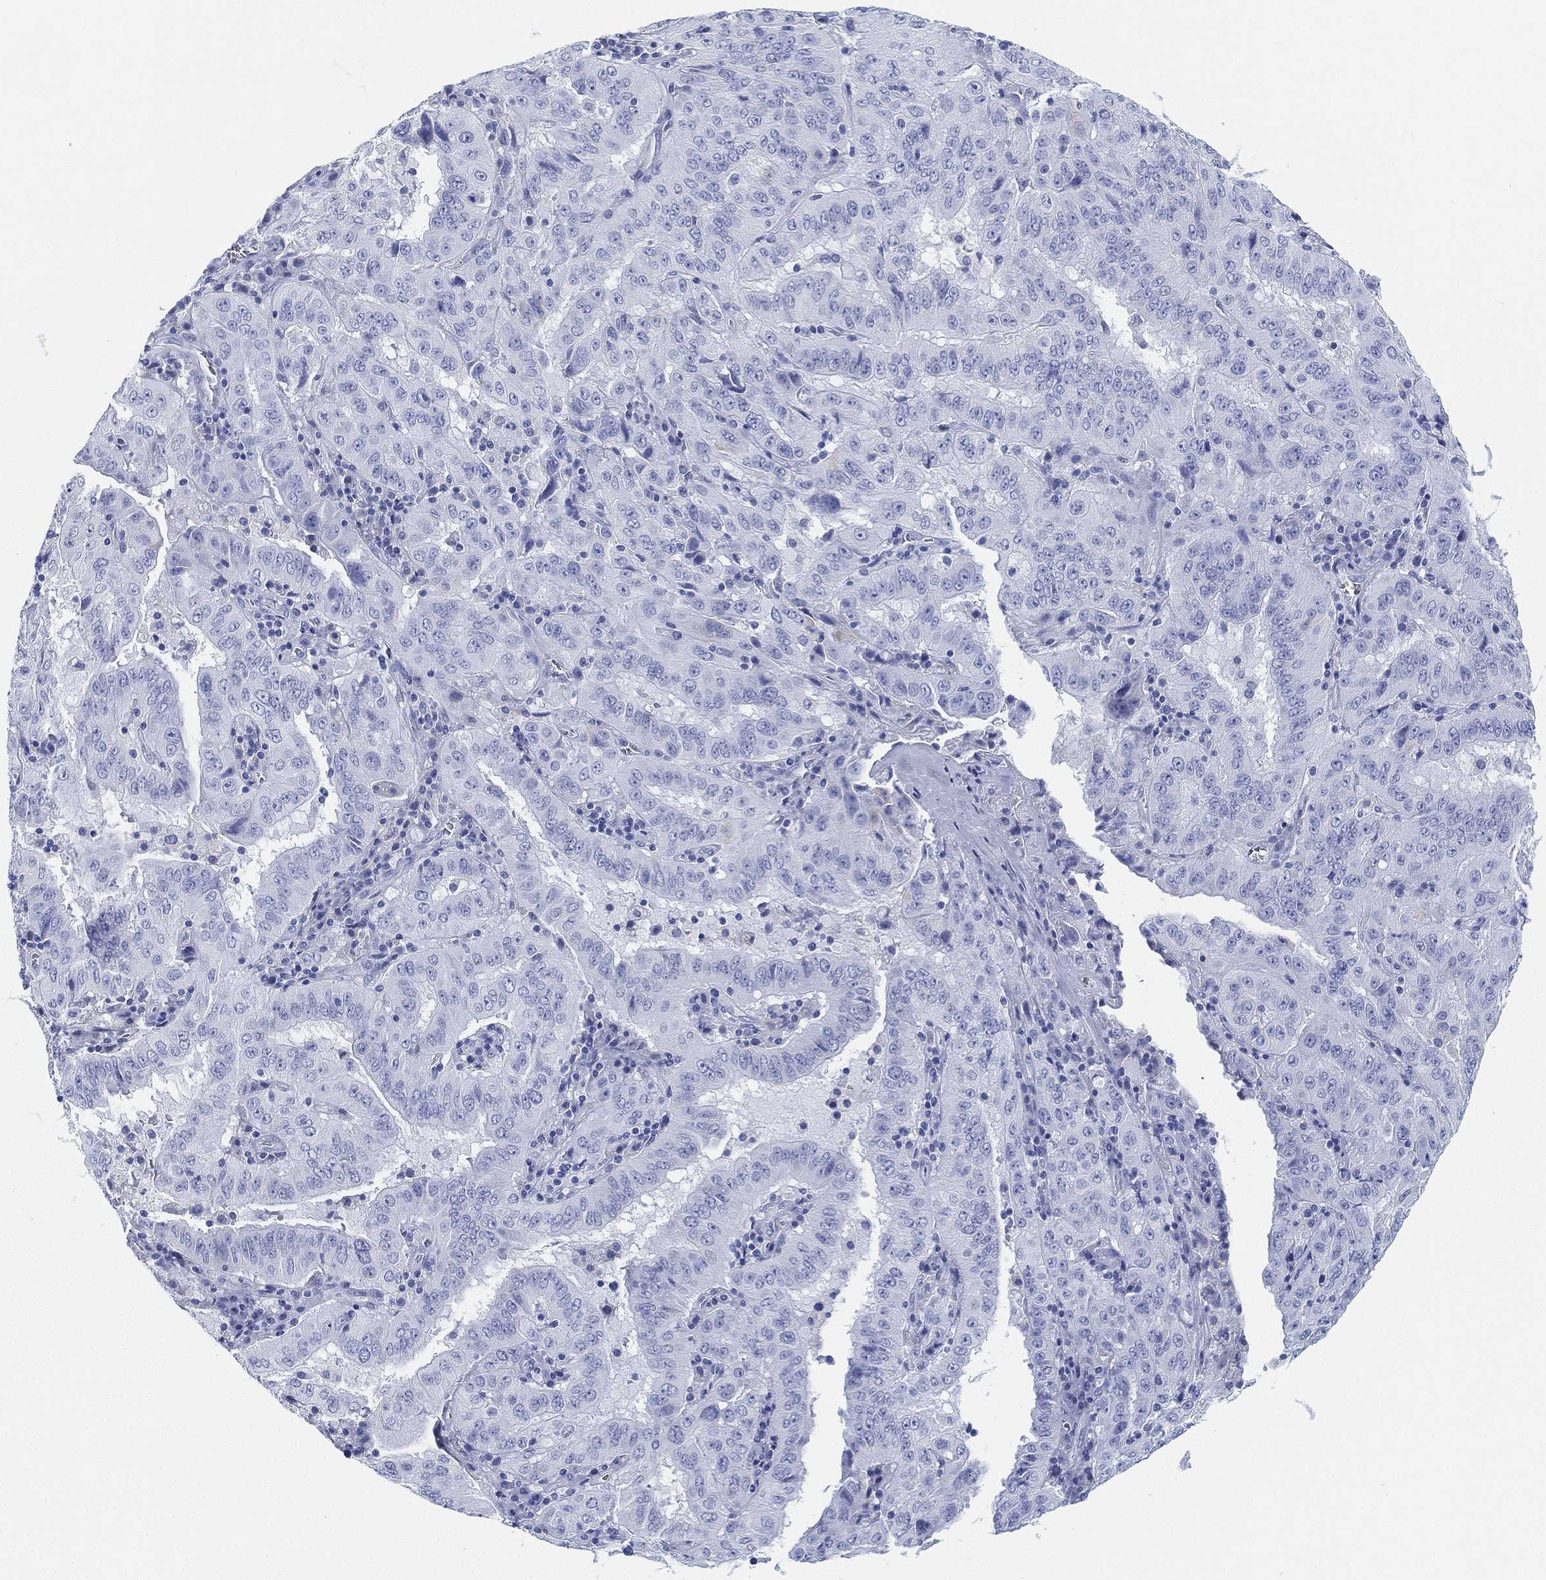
{"staining": {"intensity": "negative", "quantity": "none", "location": "none"}, "tissue": "pancreatic cancer", "cell_type": "Tumor cells", "image_type": "cancer", "snomed": [{"axis": "morphology", "description": "Adenocarcinoma, NOS"}, {"axis": "topography", "description": "Pancreas"}], "caption": "Tumor cells show no significant expression in pancreatic cancer. (Brightfield microscopy of DAB IHC at high magnification).", "gene": "GPR61", "patient": {"sex": "male", "age": 63}}